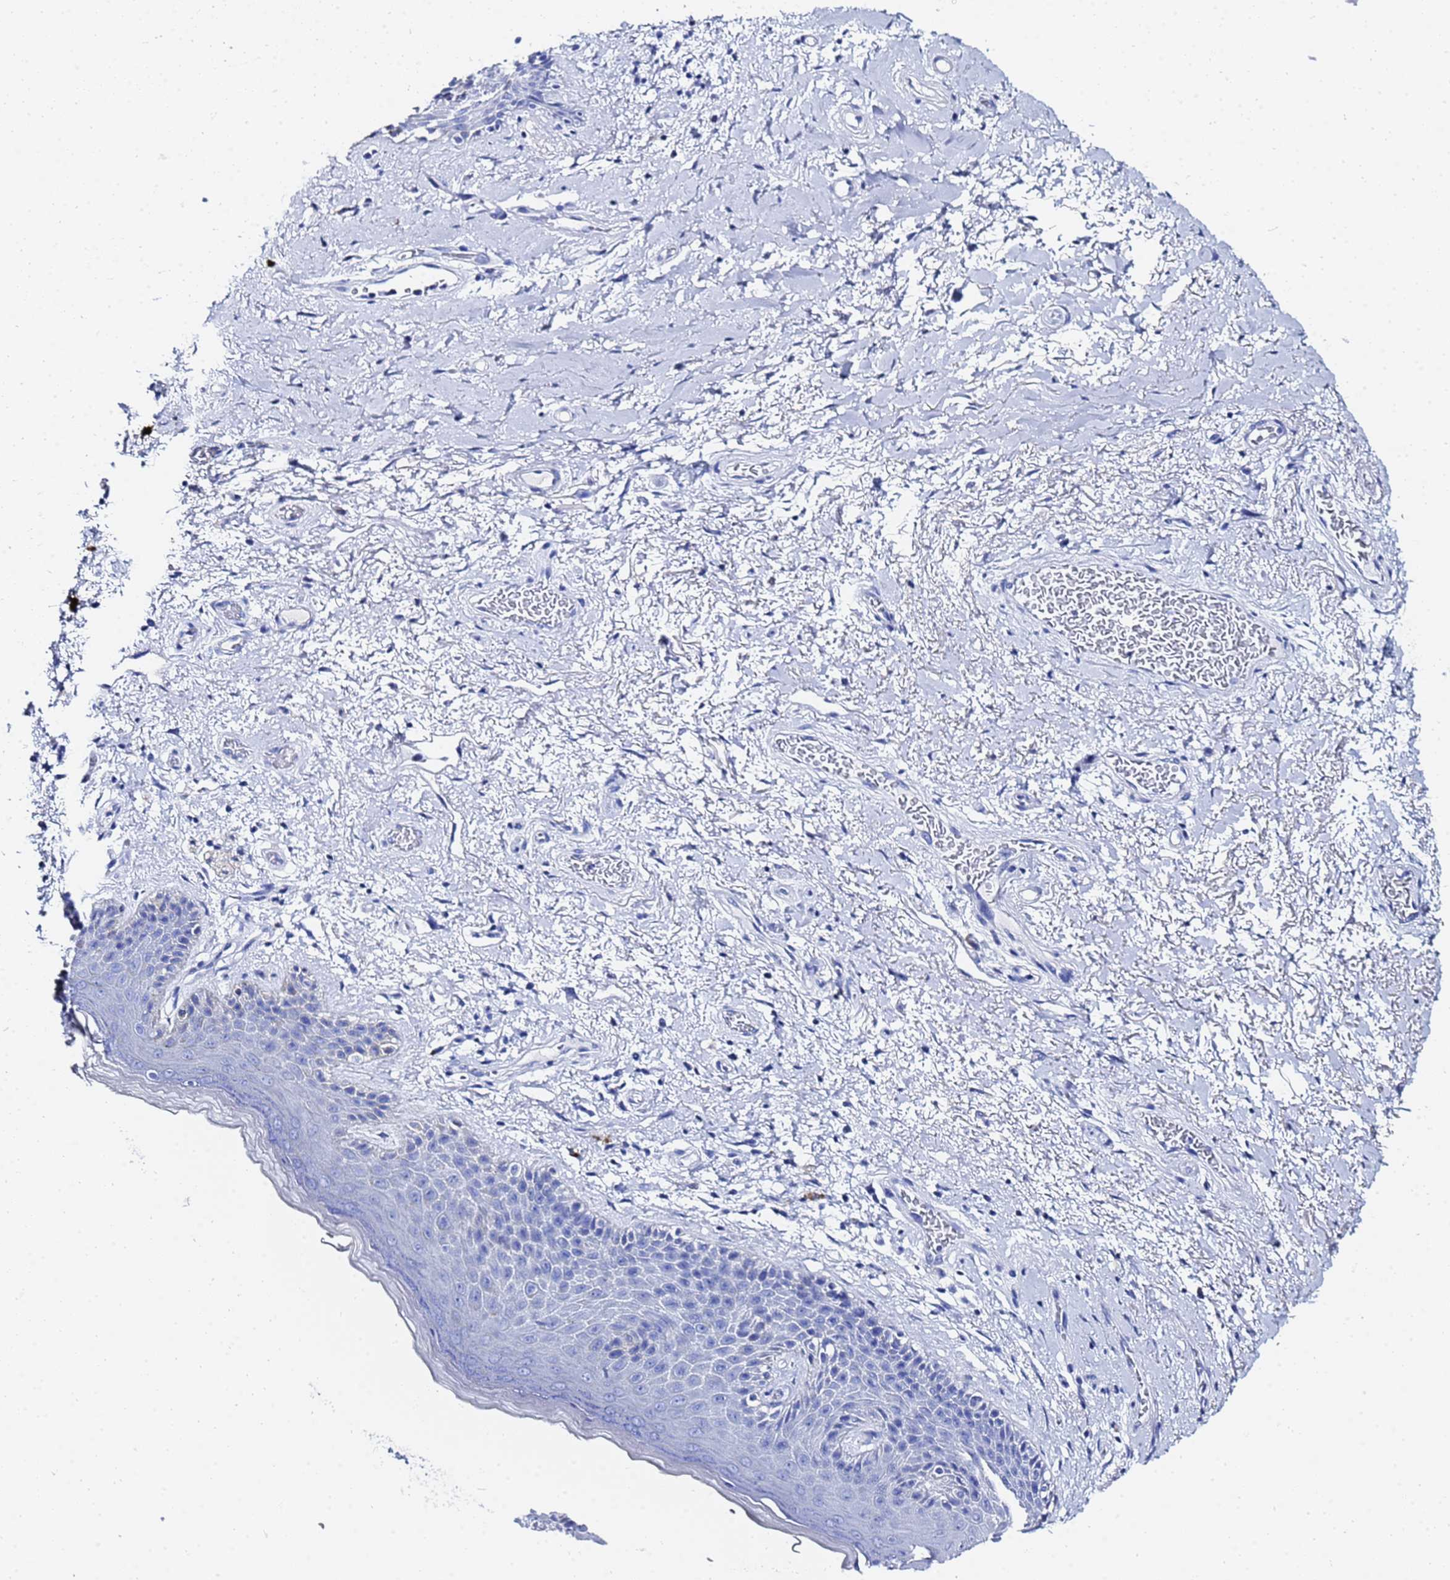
{"staining": {"intensity": "negative", "quantity": "none", "location": "none"}, "tissue": "skin", "cell_type": "Epidermal cells", "image_type": "normal", "snomed": [{"axis": "morphology", "description": "Normal tissue, NOS"}, {"axis": "topography", "description": "Anal"}], "caption": "High power microscopy image of an immunohistochemistry (IHC) image of unremarkable skin, revealing no significant expression in epidermal cells. (DAB immunohistochemistry, high magnification).", "gene": "GGT1", "patient": {"sex": "female", "age": 46}}